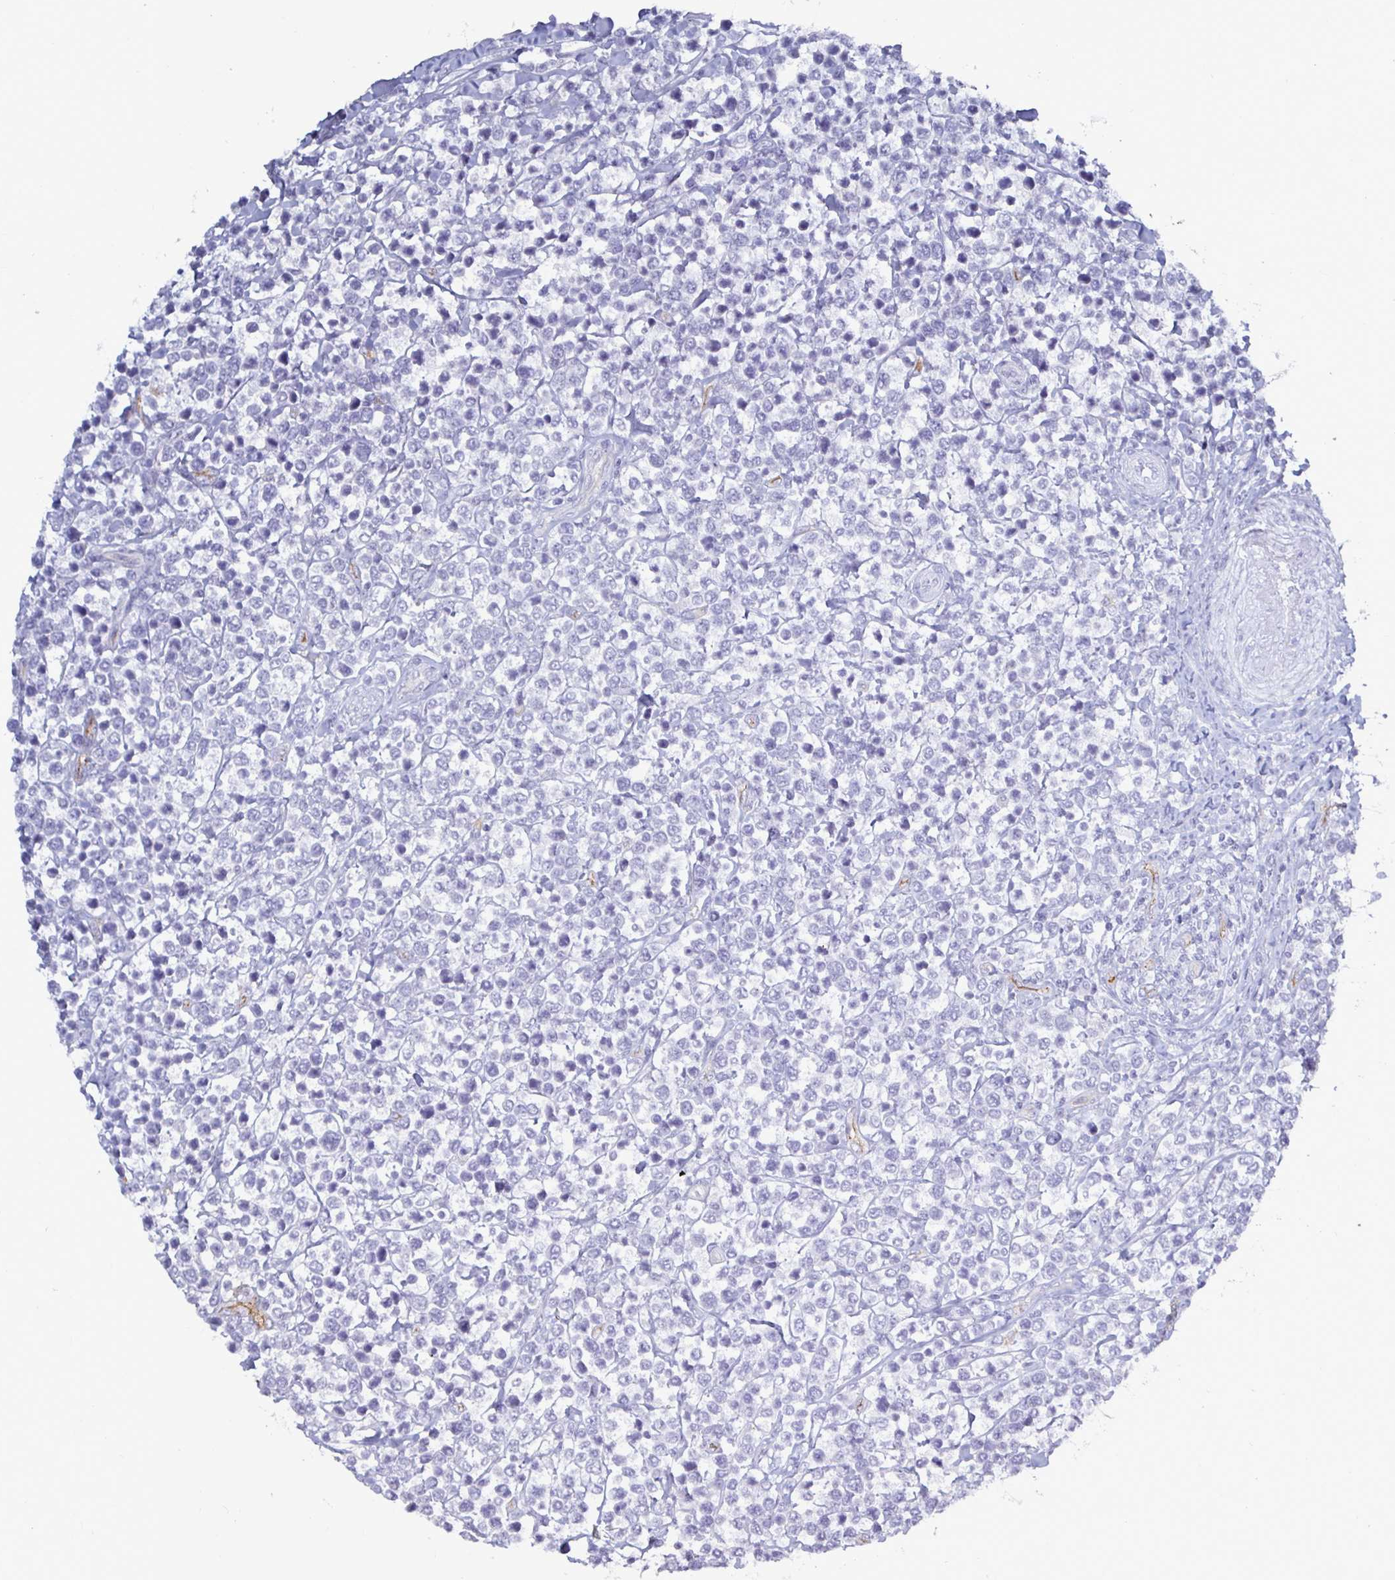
{"staining": {"intensity": "negative", "quantity": "none", "location": "none"}, "tissue": "lymphoma", "cell_type": "Tumor cells", "image_type": "cancer", "snomed": [{"axis": "morphology", "description": "Malignant lymphoma, non-Hodgkin's type, High grade"}, {"axis": "topography", "description": "Soft tissue"}], "caption": "The IHC histopathology image has no significant positivity in tumor cells of lymphoma tissue.", "gene": "ACSBG2", "patient": {"sex": "female", "age": 56}}